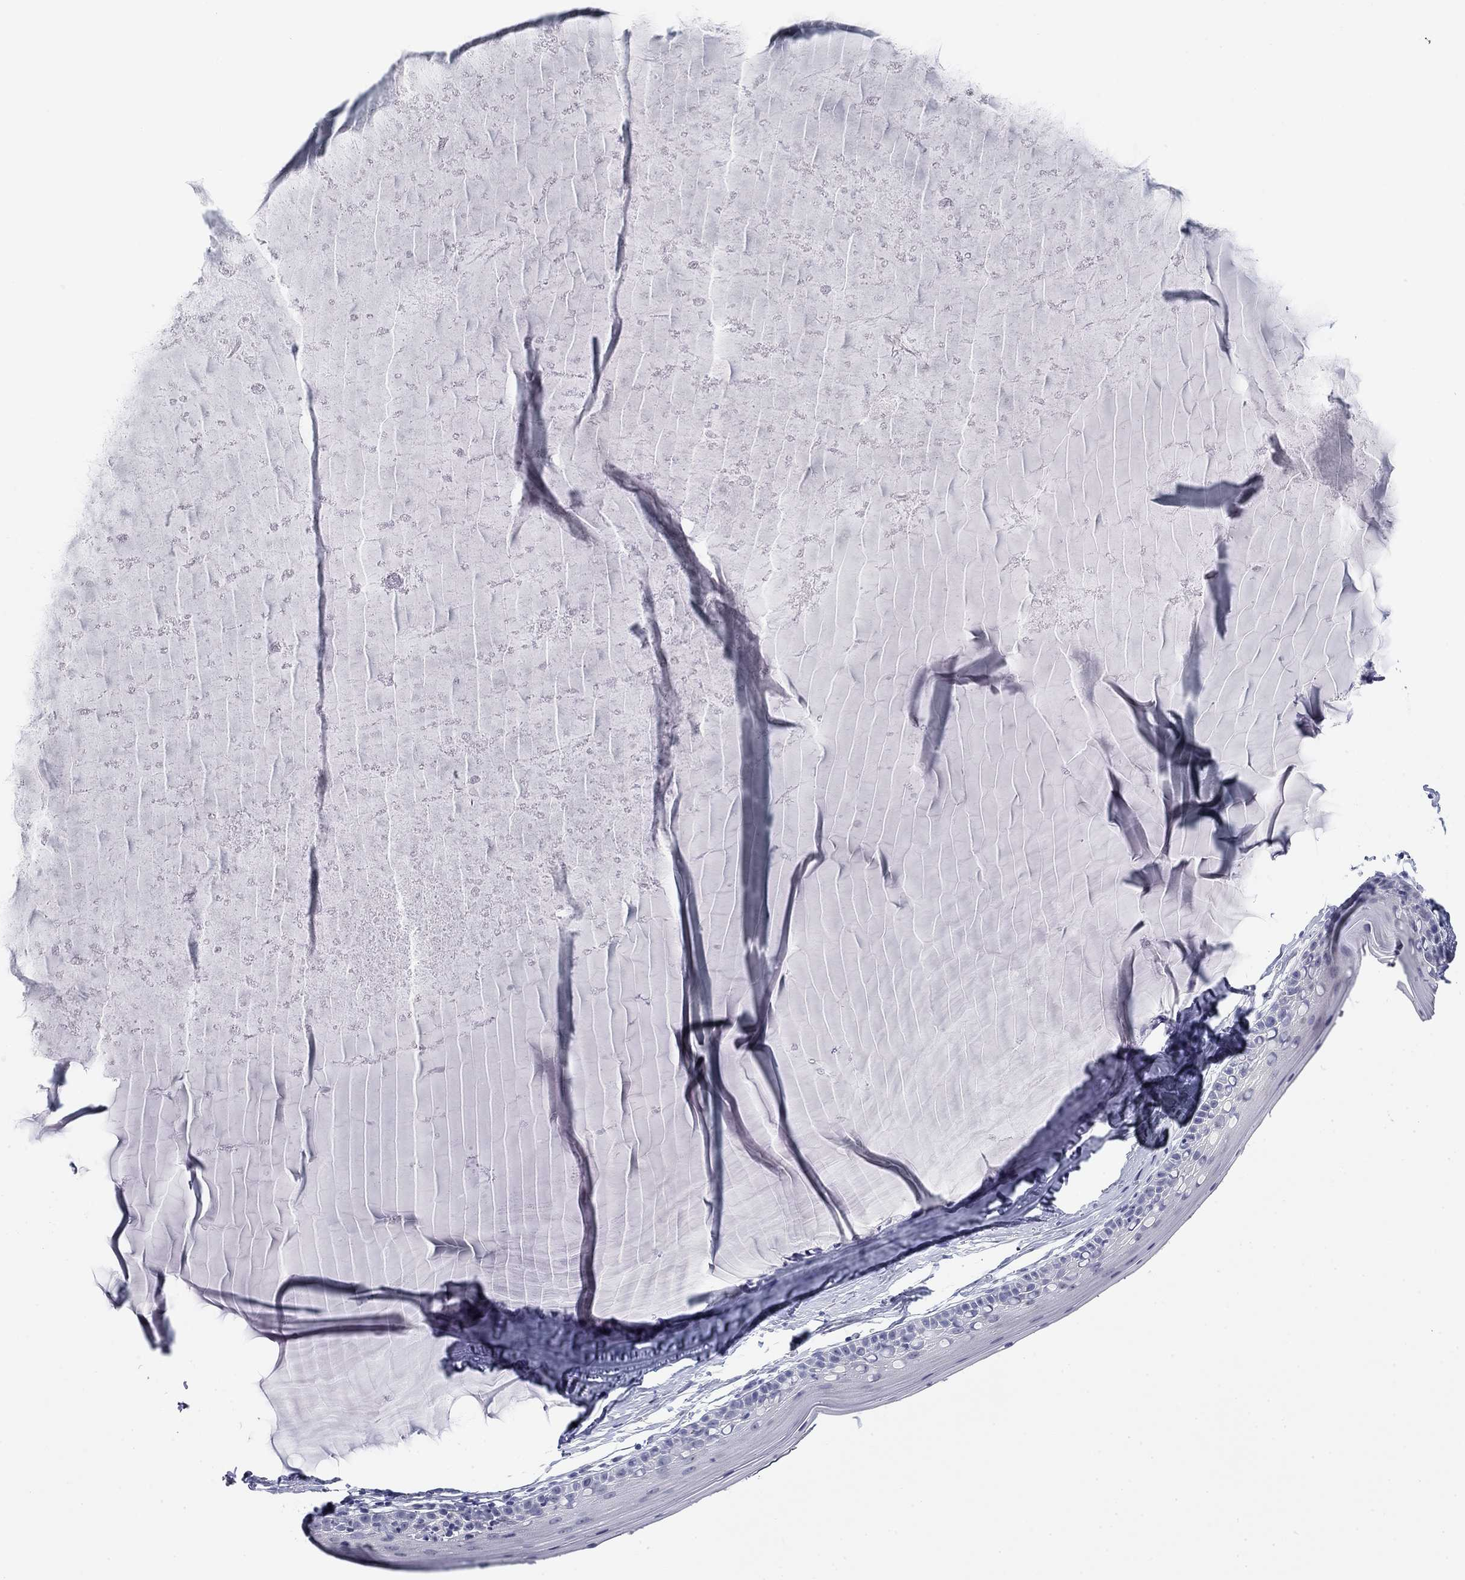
{"staining": {"intensity": "negative", "quantity": "none", "location": "none"}, "tissue": "cervix", "cell_type": "Glandular cells", "image_type": "normal", "snomed": [{"axis": "morphology", "description": "Normal tissue, NOS"}, {"axis": "topography", "description": "Cervix"}], "caption": "An image of cervix stained for a protein reveals no brown staining in glandular cells. (Brightfield microscopy of DAB (3,3'-diaminobenzidine) immunohistochemistry at high magnification).", "gene": "PRPH", "patient": {"sex": "female", "age": 40}}